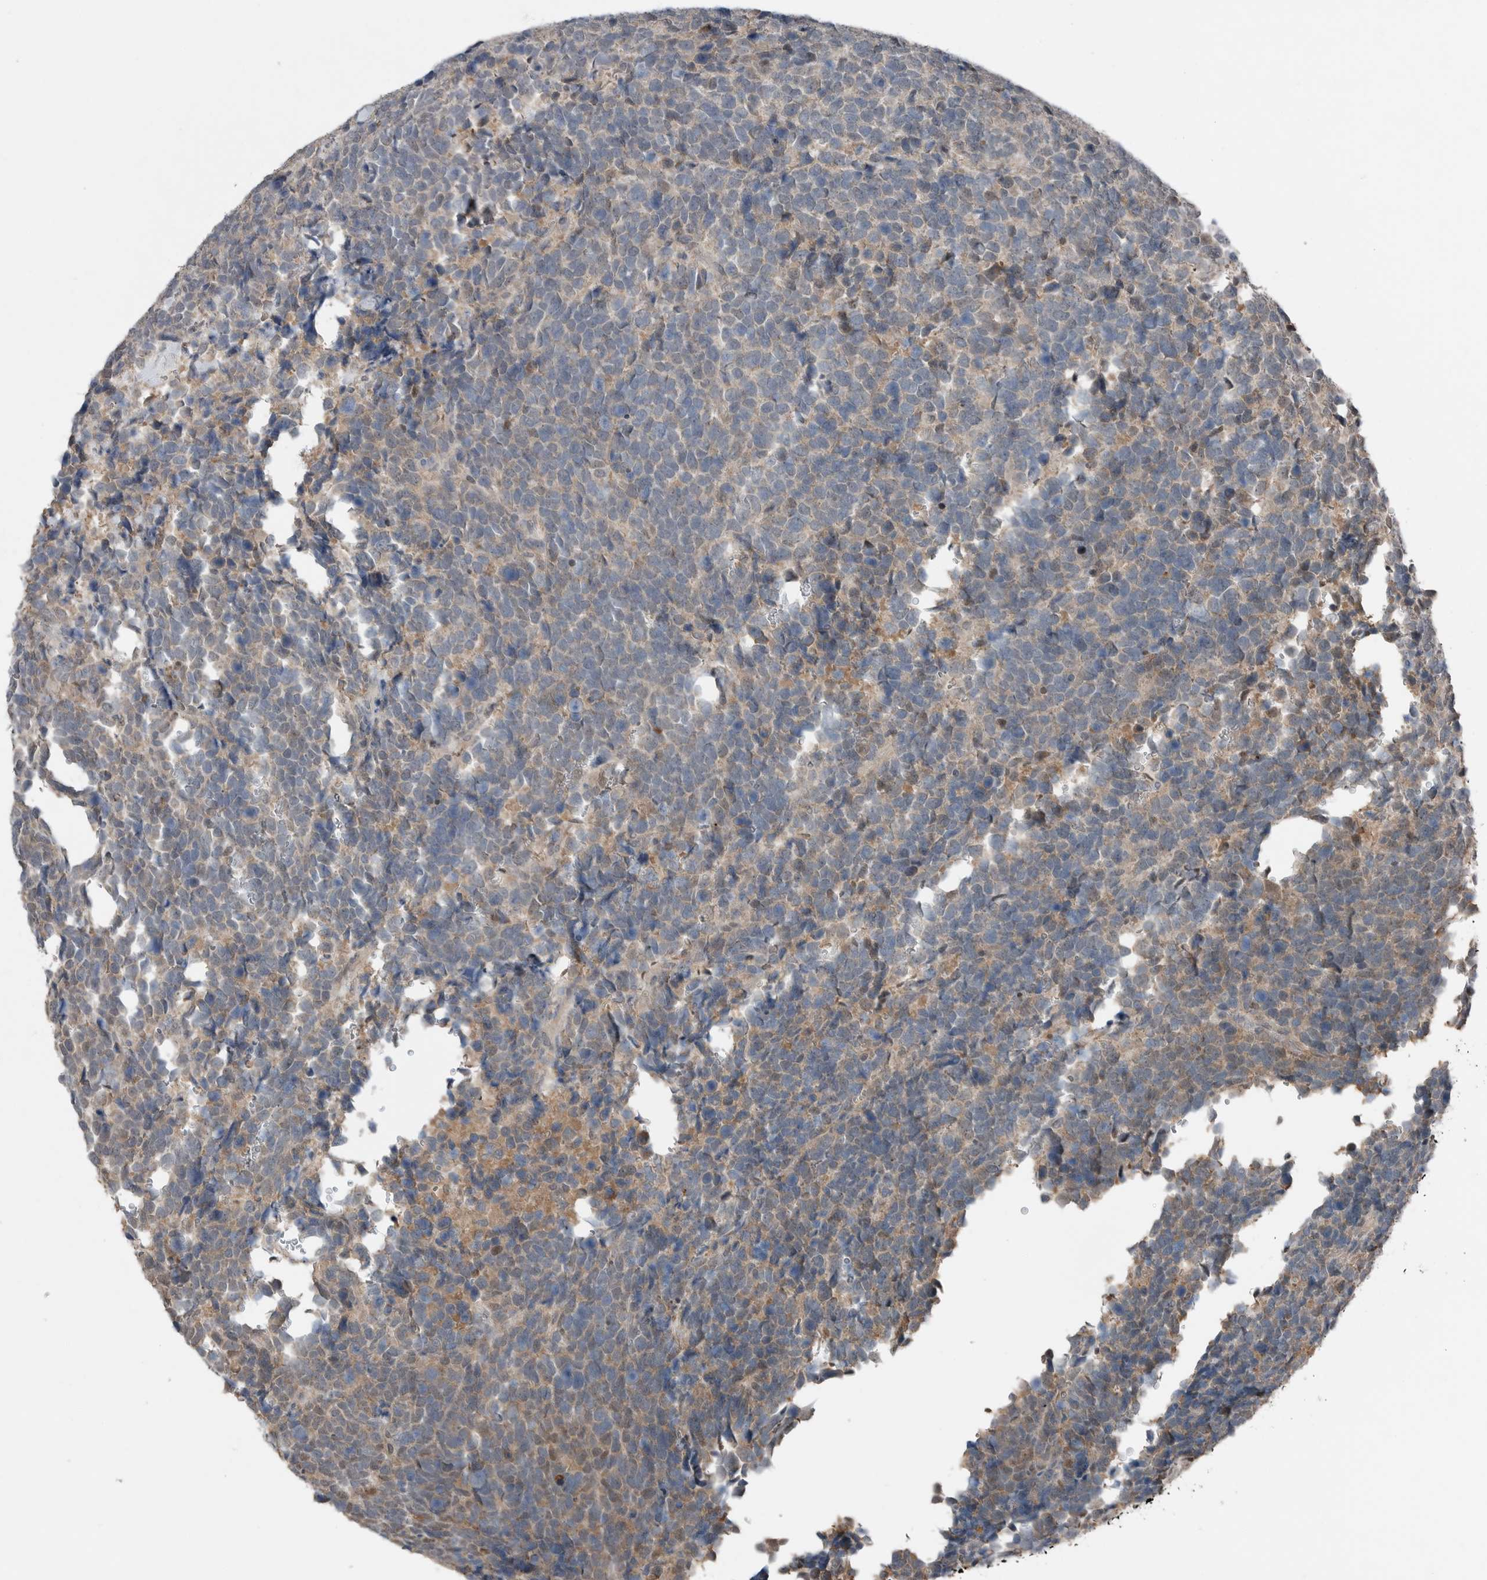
{"staining": {"intensity": "negative", "quantity": "none", "location": "none"}, "tissue": "urothelial cancer", "cell_type": "Tumor cells", "image_type": "cancer", "snomed": [{"axis": "morphology", "description": "Urothelial carcinoma, High grade"}, {"axis": "topography", "description": "Urinary bladder"}], "caption": "DAB (3,3'-diaminobenzidine) immunohistochemical staining of human high-grade urothelial carcinoma demonstrates no significant expression in tumor cells.", "gene": "MFAP3L", "patient": {"sex": "female", "age": 82}}